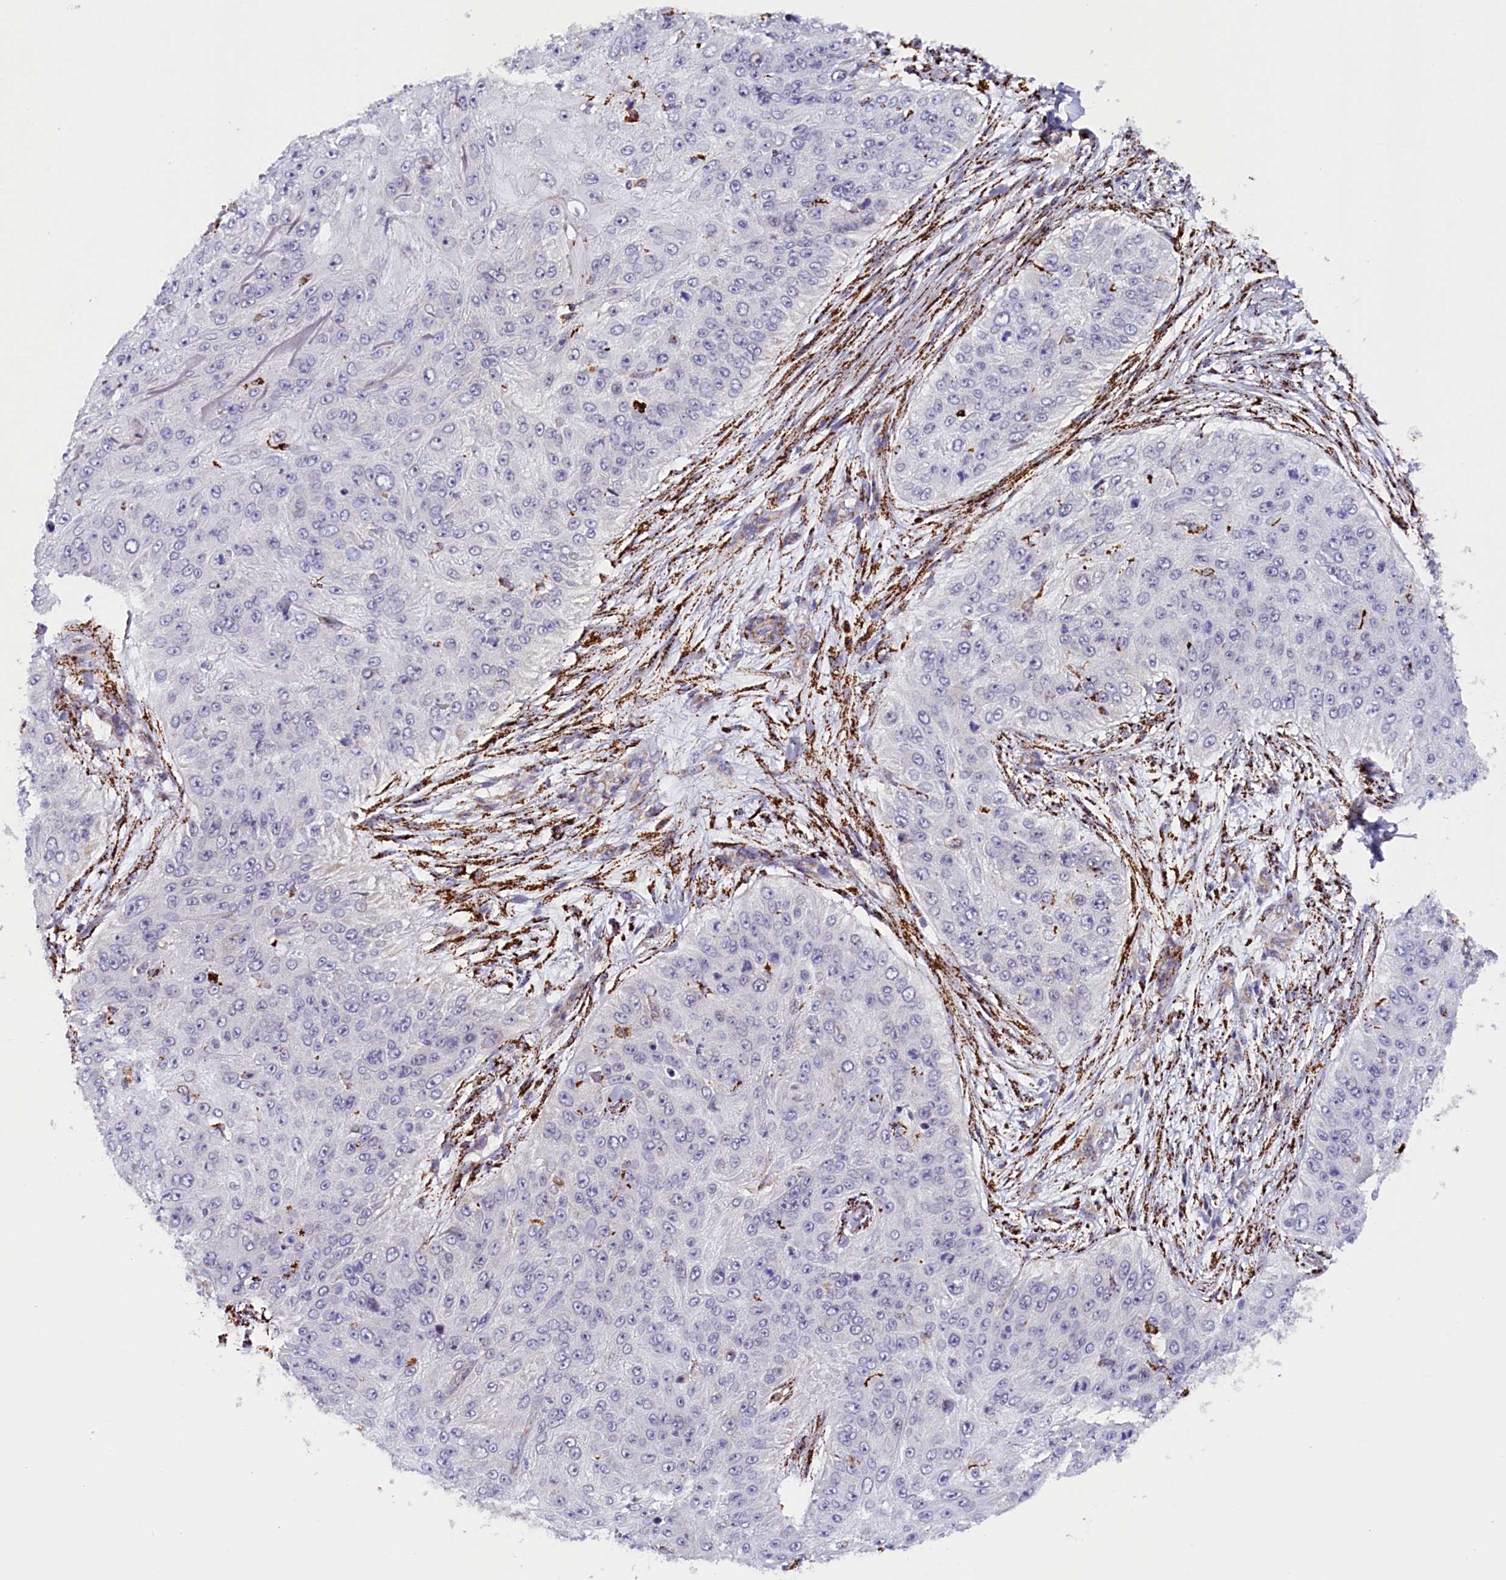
{"staining": {"intensity": "negative", "quantity": "none", "location": "none"}, "tissue": "skin cancer", "cell_type": "Tumor cells", "image_type": "cancer", "snomed": [{"axis": "morphology", "description": "Squamous cell carcinoma, NOS"}, {"axis": "topography", "description": "Skin"}], "caption": "Skin cancer (squamous cell carcinoma) stained for a protein using immunohistochemistry exhibits no expression tumor cells.", "gene": "AKTIP", "patient": {"sex": "female", "age": 80}}